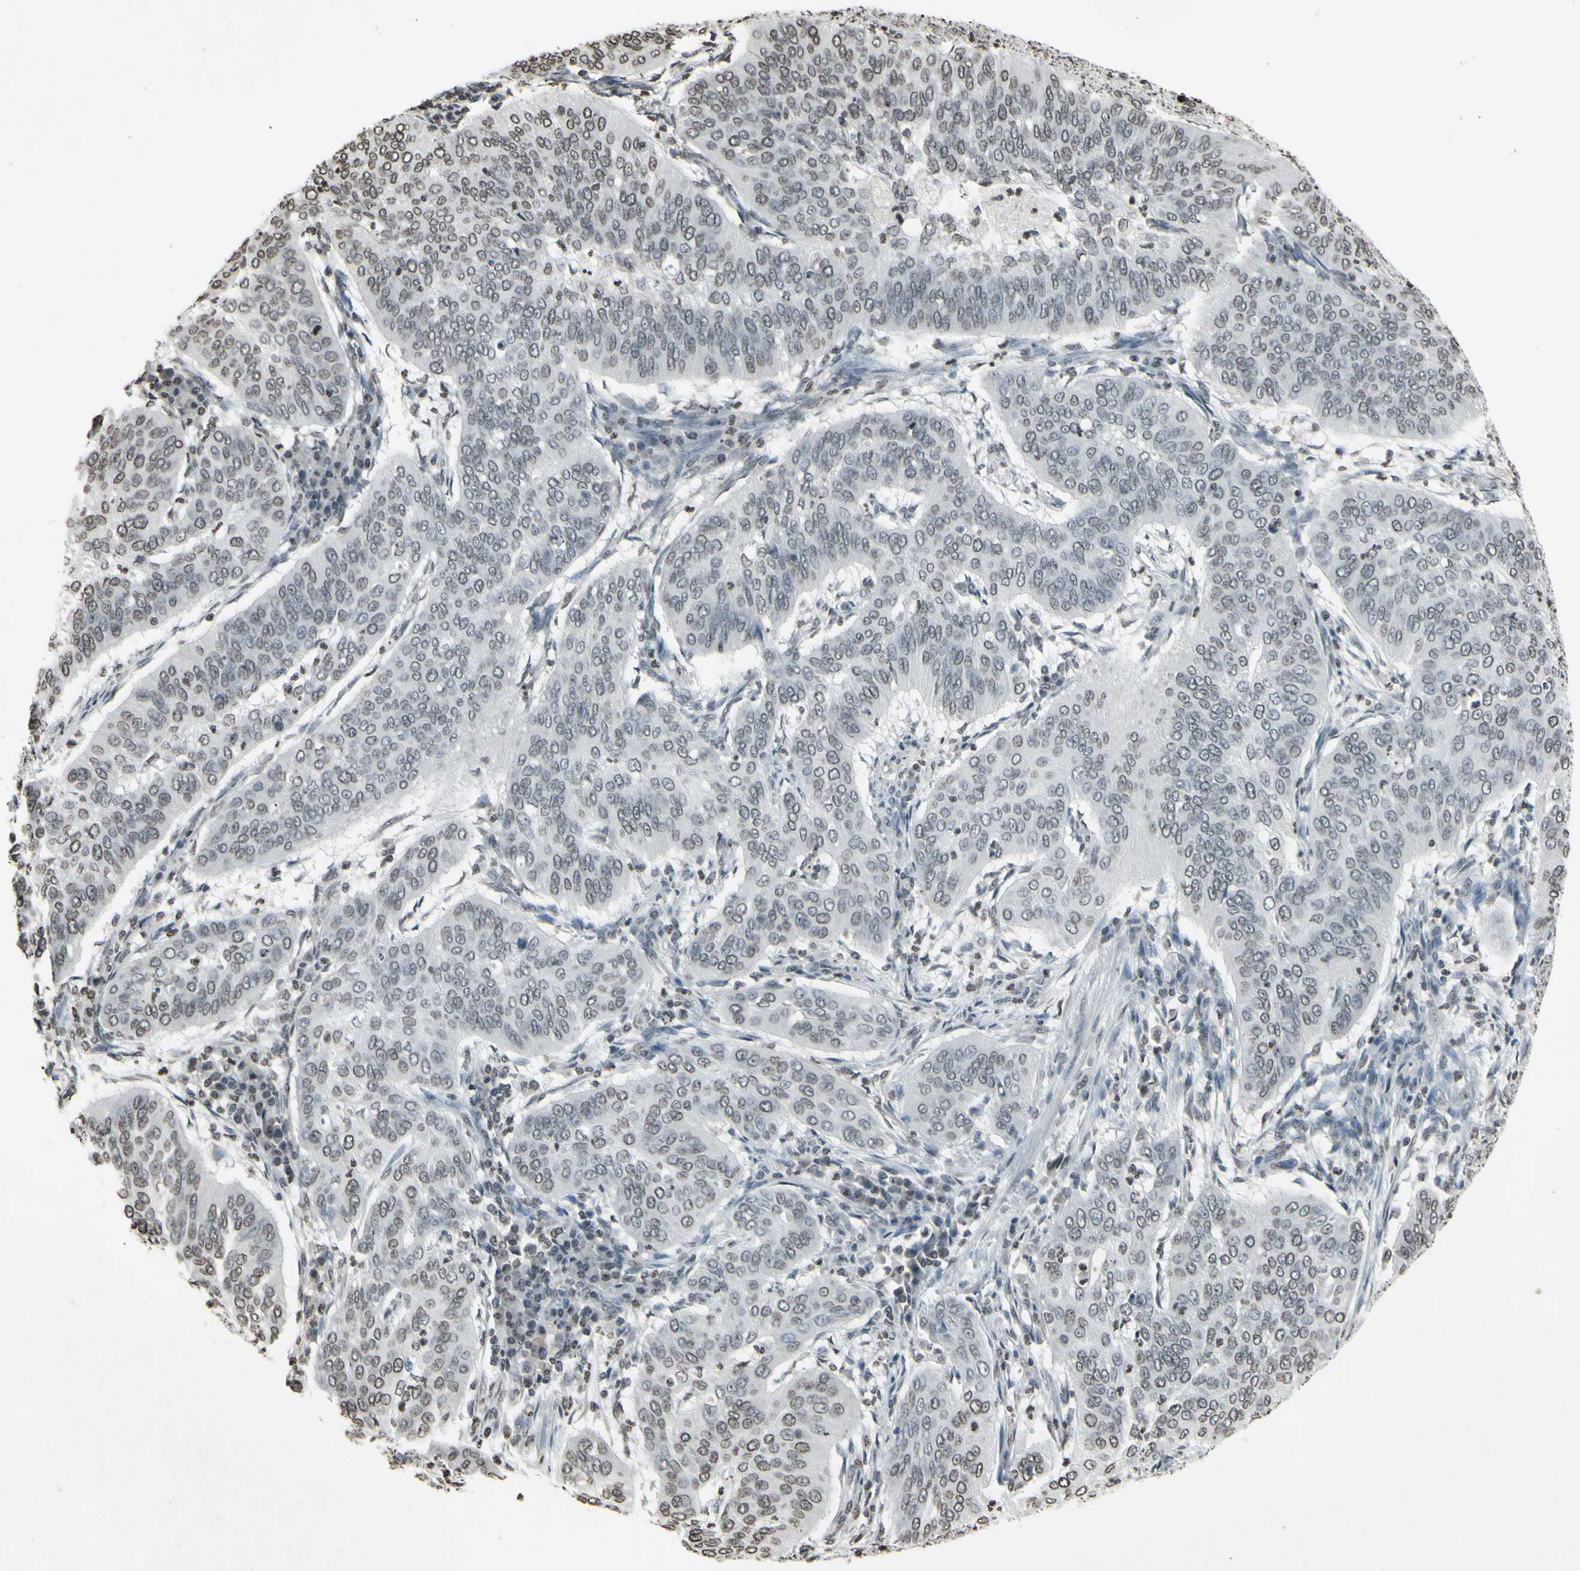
{"staining": {"intensity": "weak", "quantity": ">75%", "location": "nuclear"}, "tissue": "cervical cancer", "cell_type": "Tumor cells", "image_type": "cancer", "snomed": [{"axis": "morphology", "description": "Normal tissue, NOS"}, {"axis": "morphology", "description": "Squamous cell carcinoma, NOS"}, {"axis": "topography", "description": "Cervix"}], "caption": "An image of cervical cancer (squamous cell carcinoma) stained for a protein reveals weak nuclear brown staining in tumor cells.", "gene": "CD79B", "patient": {"sex": "female", "age": 39}}